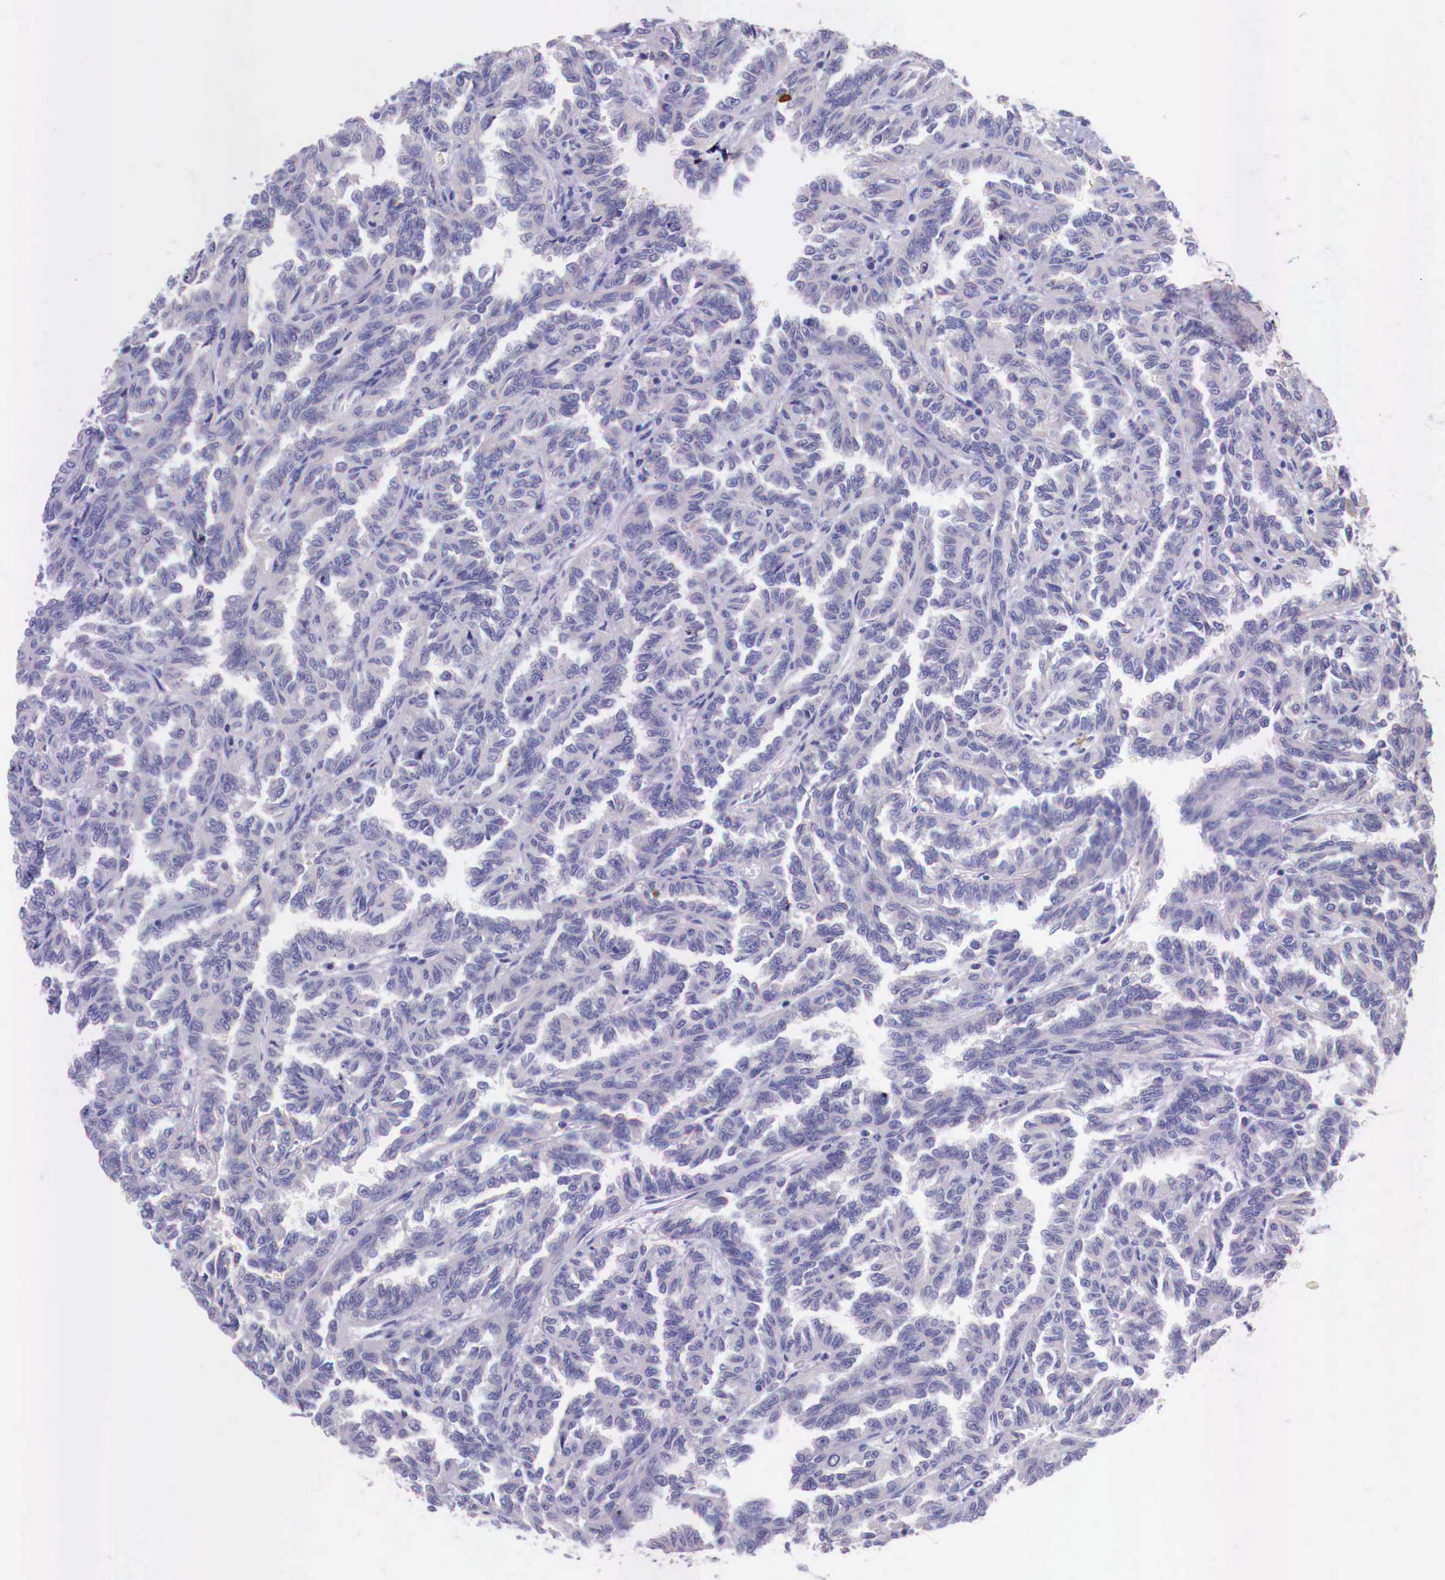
{"staining": {"intensity": "negative", "quantity": "none", "location": "none"}, "tissue": "renal cancer", "cell_type": "Tumor cells", "image_type": "cancer", "snomed": [{"axis": "morphology", "description": "Inflammation, NOS"}, {"axis": "morphology", "description": "Adenocarcinoma, NOS"}, {"axis": "topography", "description": "Kidney"}], "caption": "High power microscopy histopathology image of an immunohistochemistry micrograph of renal cancer, revealing no significant positivity in tumor cells.", "gene": "GRIPAP1", "patient": {"sex": "male", "age": 68}}